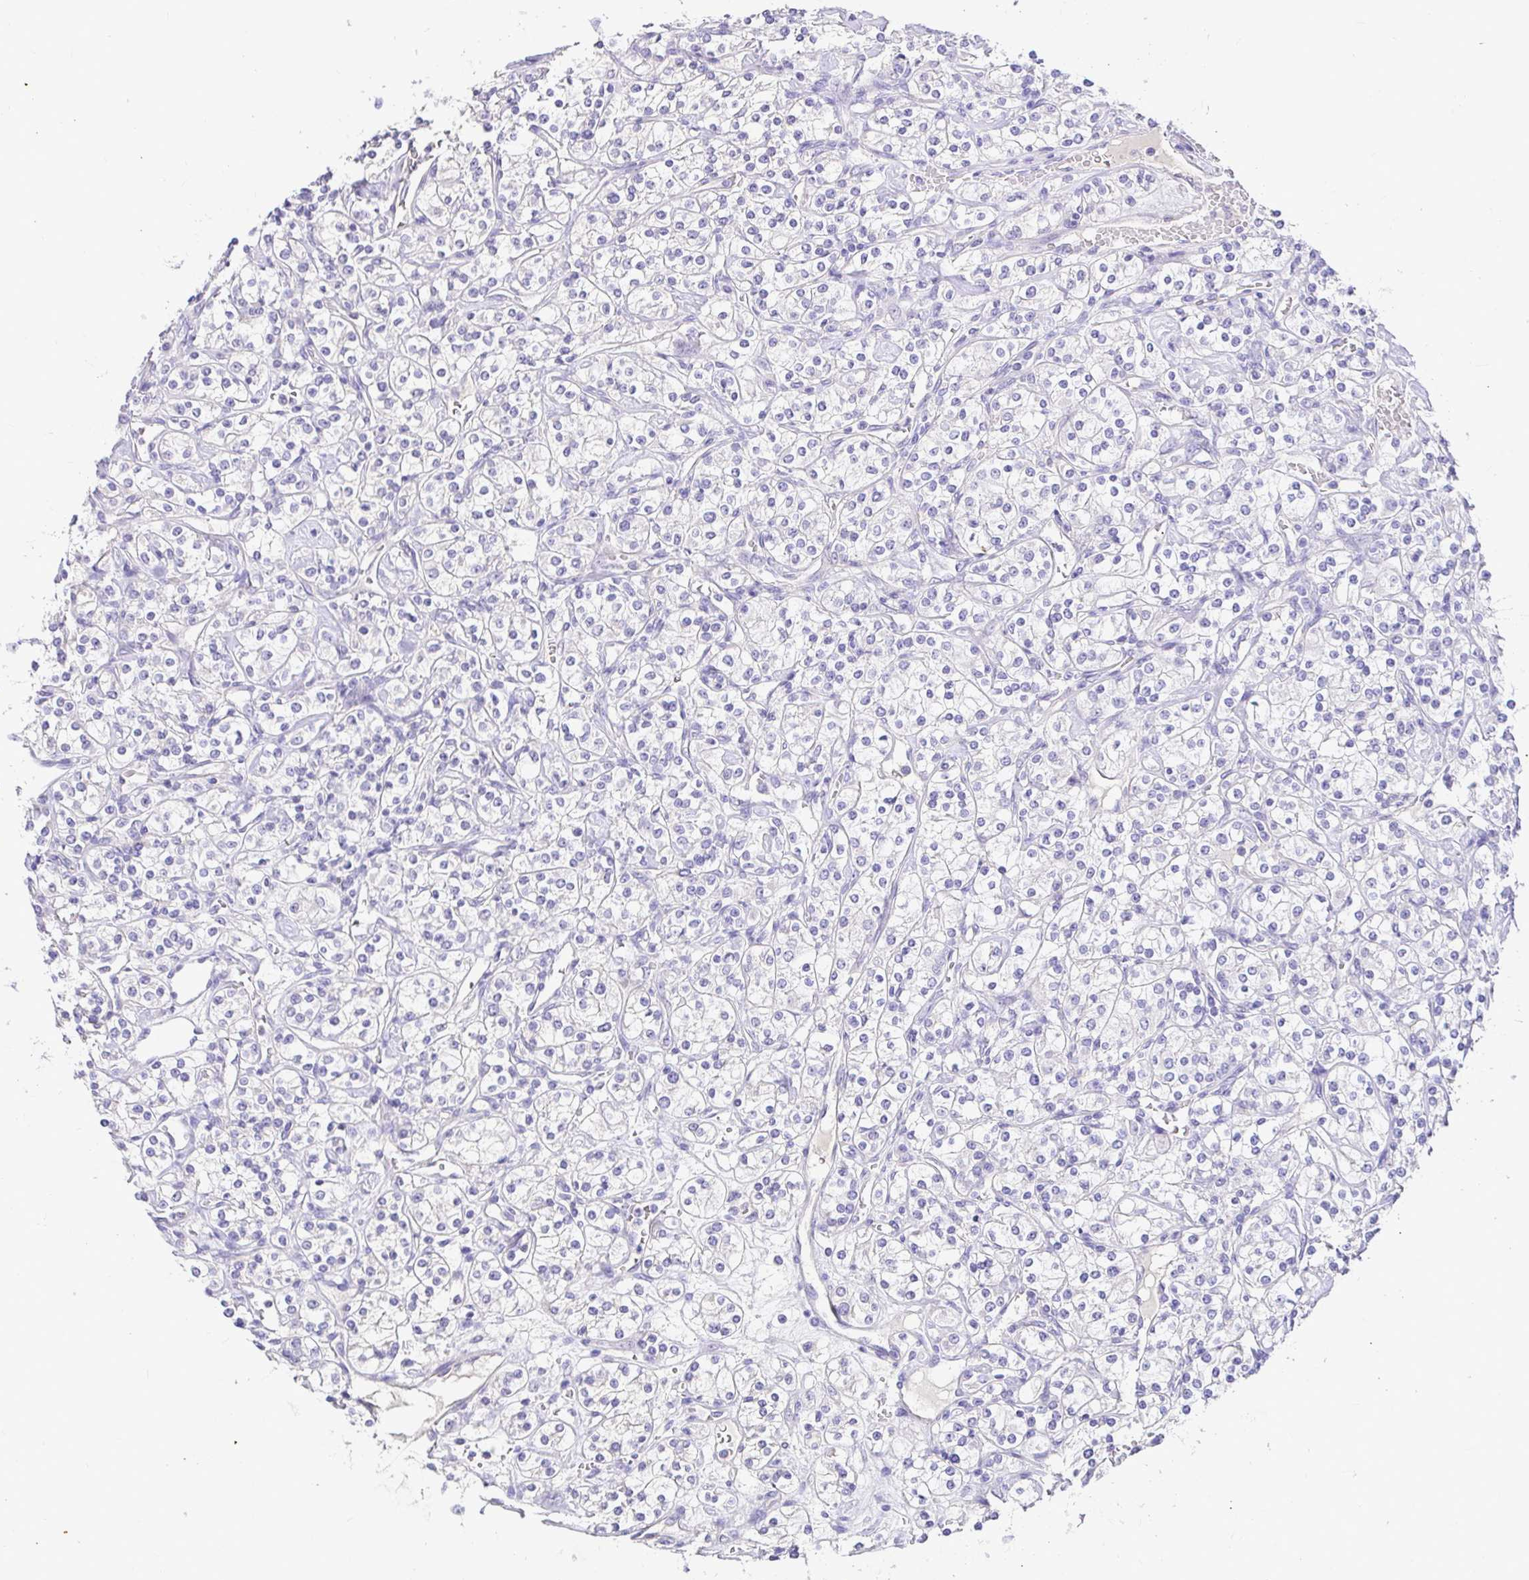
{"staining": {"intensity": "negative", "quantity": "none", "location": "none"}, "tissue": "renal cancer", "cell_type": "Tumor cells", "image_type": "cancer", "snomed": [{"axis": "morphology", "description": "Adenocarcinoma, NOS"}, {"axis": "topography", "description": "Kidney"}], "caption": "Tumor cells show no significant protein positivity in renal adenocarcinoma.", "gene": "CDO1", "patient": {"sex": "male", "age": 77}}